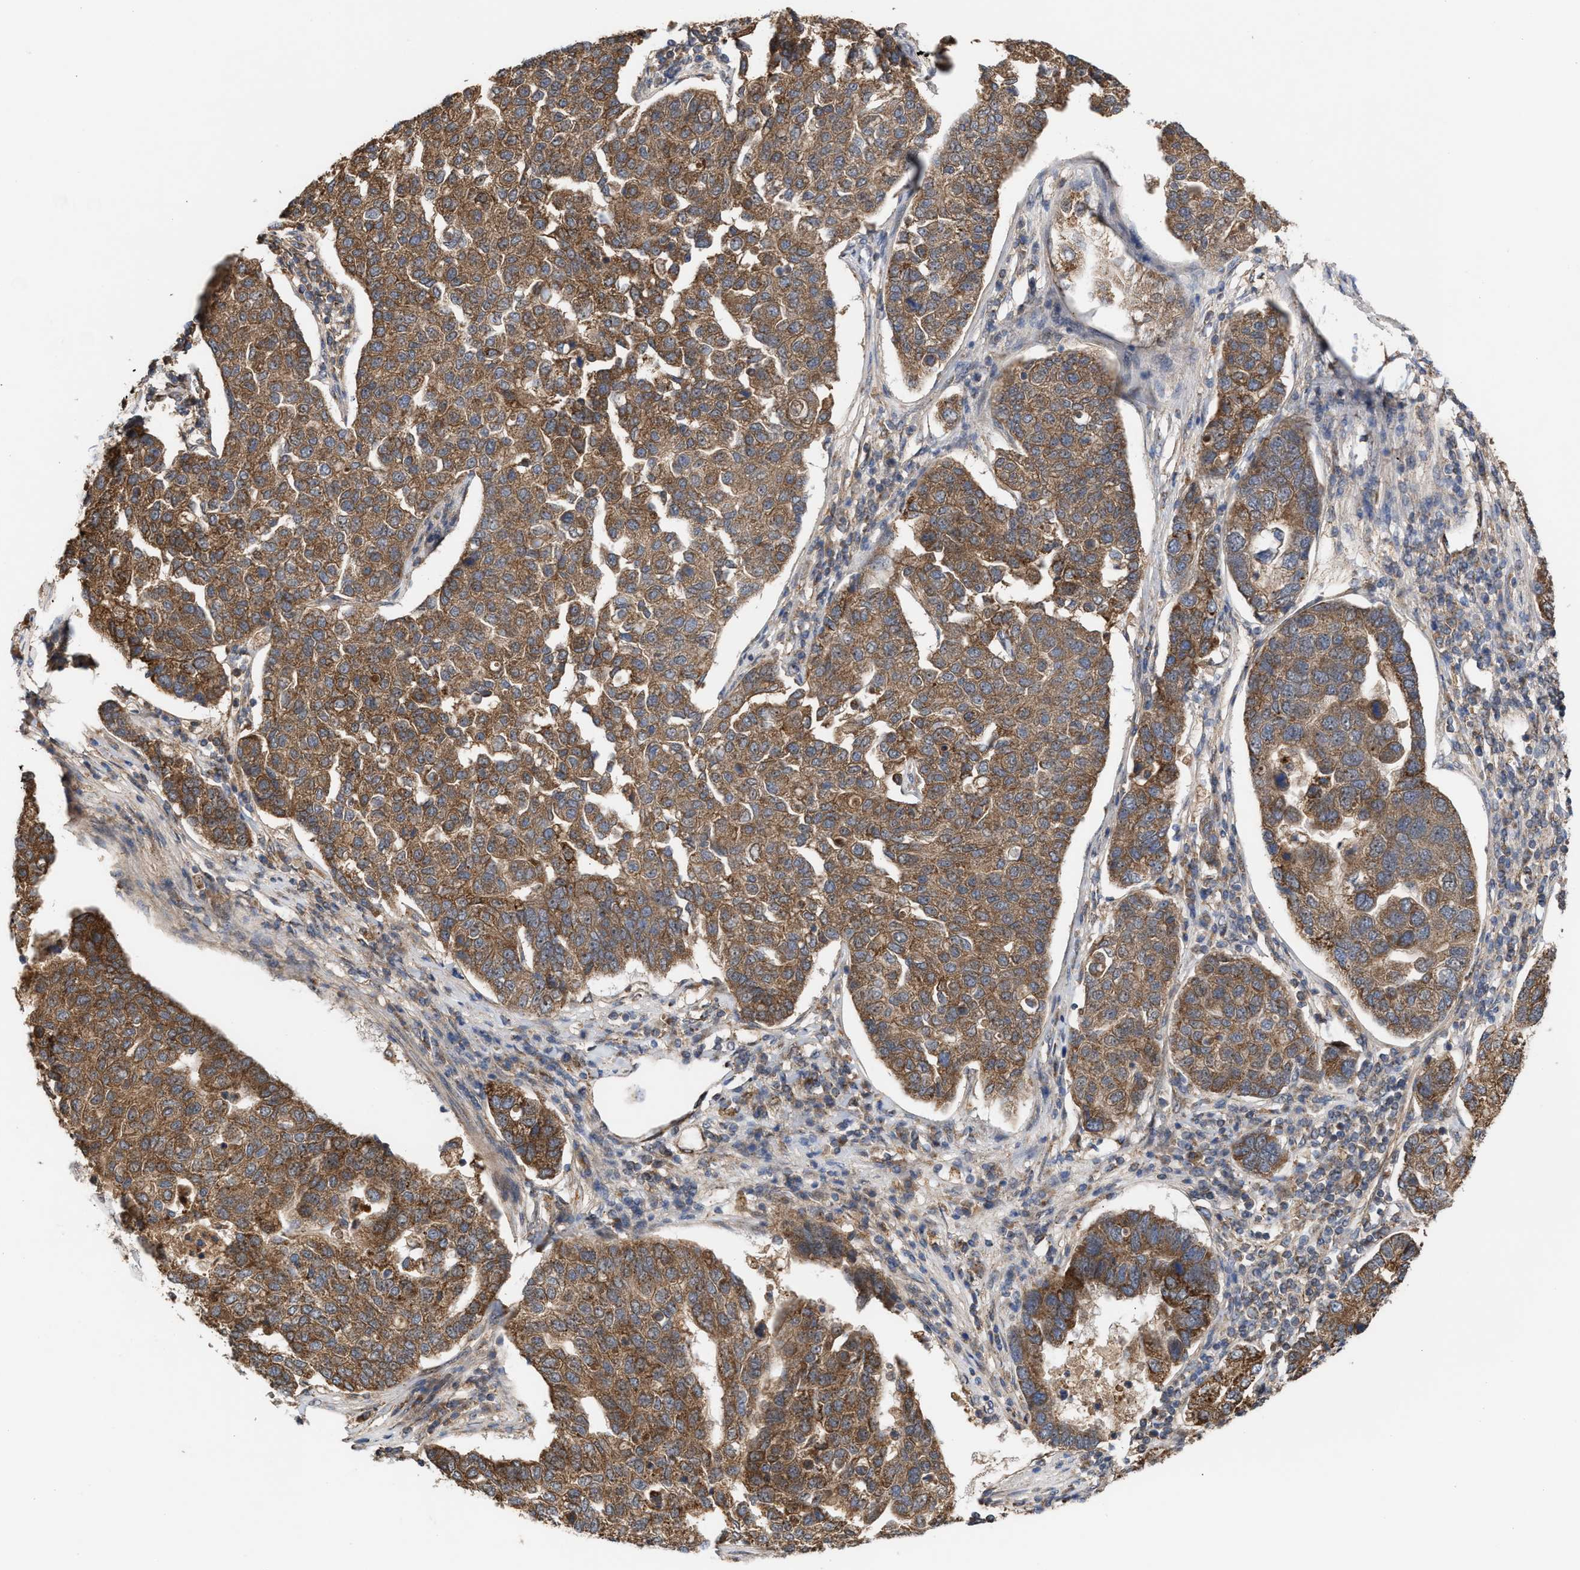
{"staining": {"intensity": "moderate", "quantity": ">75%", "location": "cytoplasmic/membranous"}, "tissue": "pancreatic cancer", "cell_type": "Tumor cells", "image_type": "cancer", "snomed": [{"axis": "morphology", "description": "Adenocarcinoma, NOS"}, {"axis": "topography", "description": "Pancreas"}], "caption": "Protein analysis of pancreatic adenocarcinoma tissue demonstrates moderate cytoplasmic/membranous positivity in approximately >75% of tumor cells.", "gene": "EXOSC2", "patient": {"sex": "female", "age": 61}}